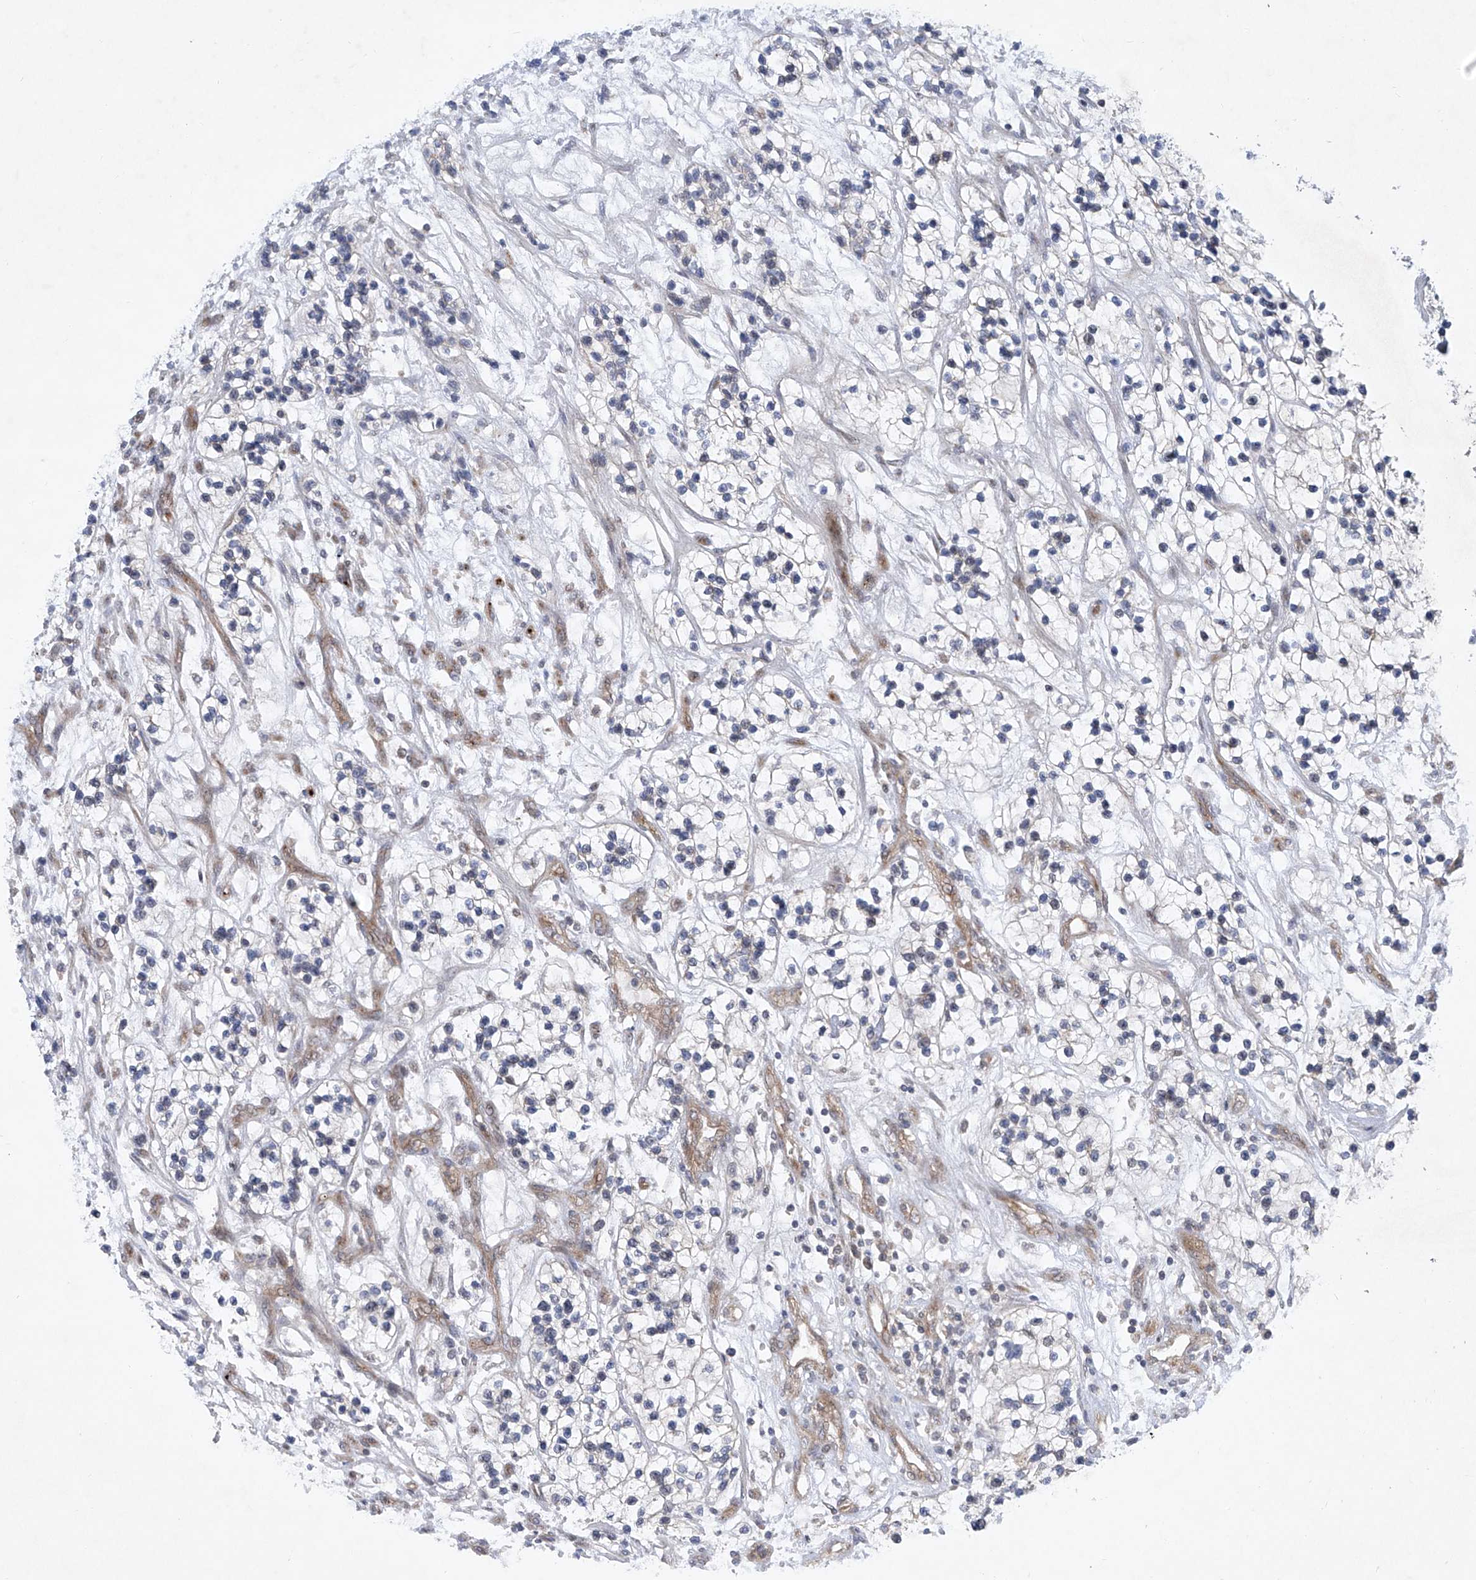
{"staining": {"intensity": "negative", "quantity": "none", "location": "none"}, "tissue": "renal cancer", "cell_type": "Tumor cells", "image_type": "cancer", "snomed": [{"axis": "morphology", "description": "Adenocarcinoma, NOS"}, {"axis": "topography", "description": "Kidney"}], "caption": "Protein analysis of renal cancer displays no significant expression in tumor cells. (DAB IHC with hematoxylin counter stain).", "gene": "TJAP1", "patient": {"sex": "female", "age": 57}}